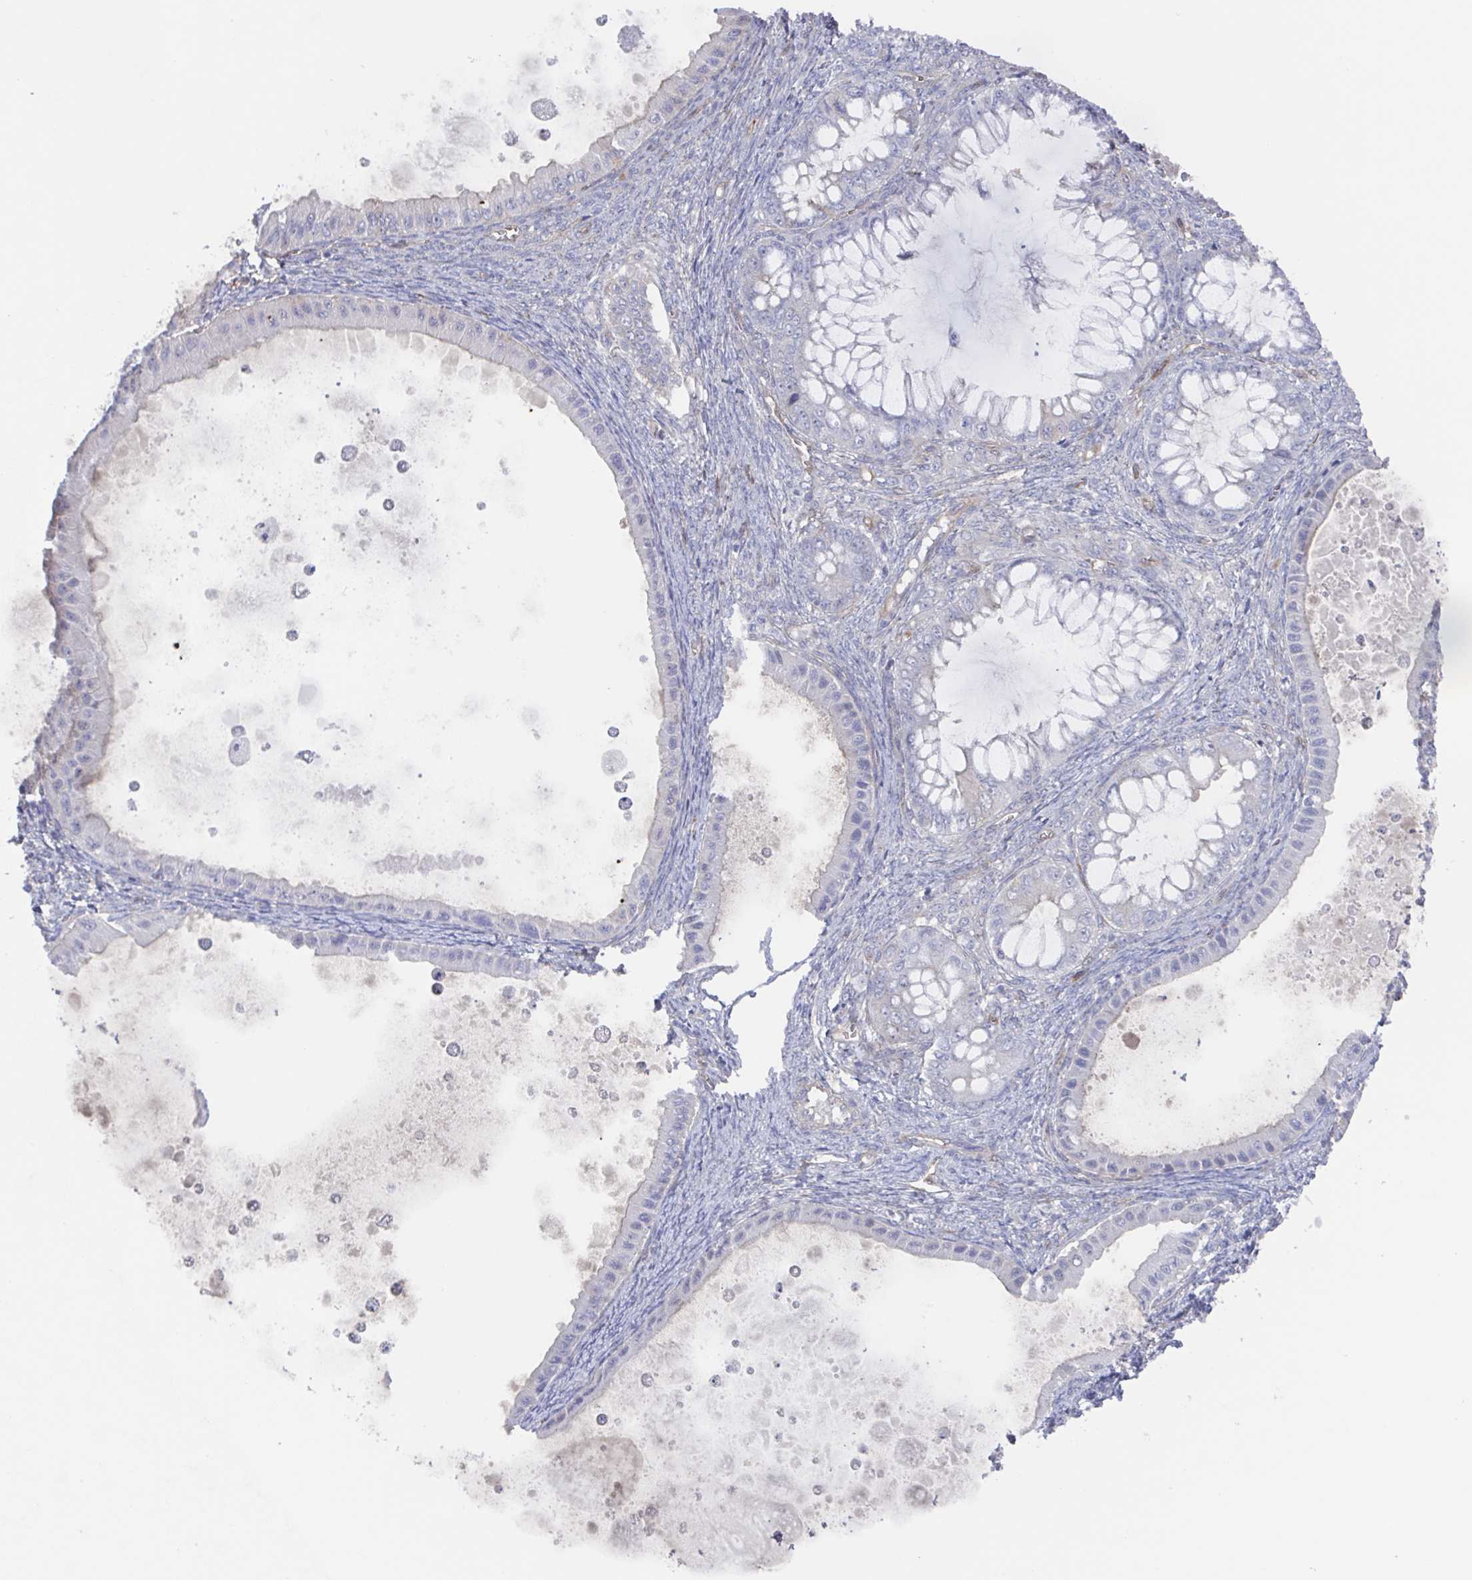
{"staining": {"intensity": "weak", "quantity": "25%-75%", "location": "cytoplasmic/membranous"}, "tissue": "ovarian cancer", "cell_type": "Tumor cells", "image_type": "cancer", "snomed": [{"axis": "morphology", "description": "Cystadenocarcinoma, mucinous, NOS"}, {"axis": "topography", "description": "Ovary"}], "caption": "Protein expression by IHC demonstrates weak cytoplasmic/membranous expression in about 25%-75% of tumor cells in ovarian mucinous cystadenocarcinoma.", "gene": "AGFG2", "patient": {"sex": "female", "age": 64}}